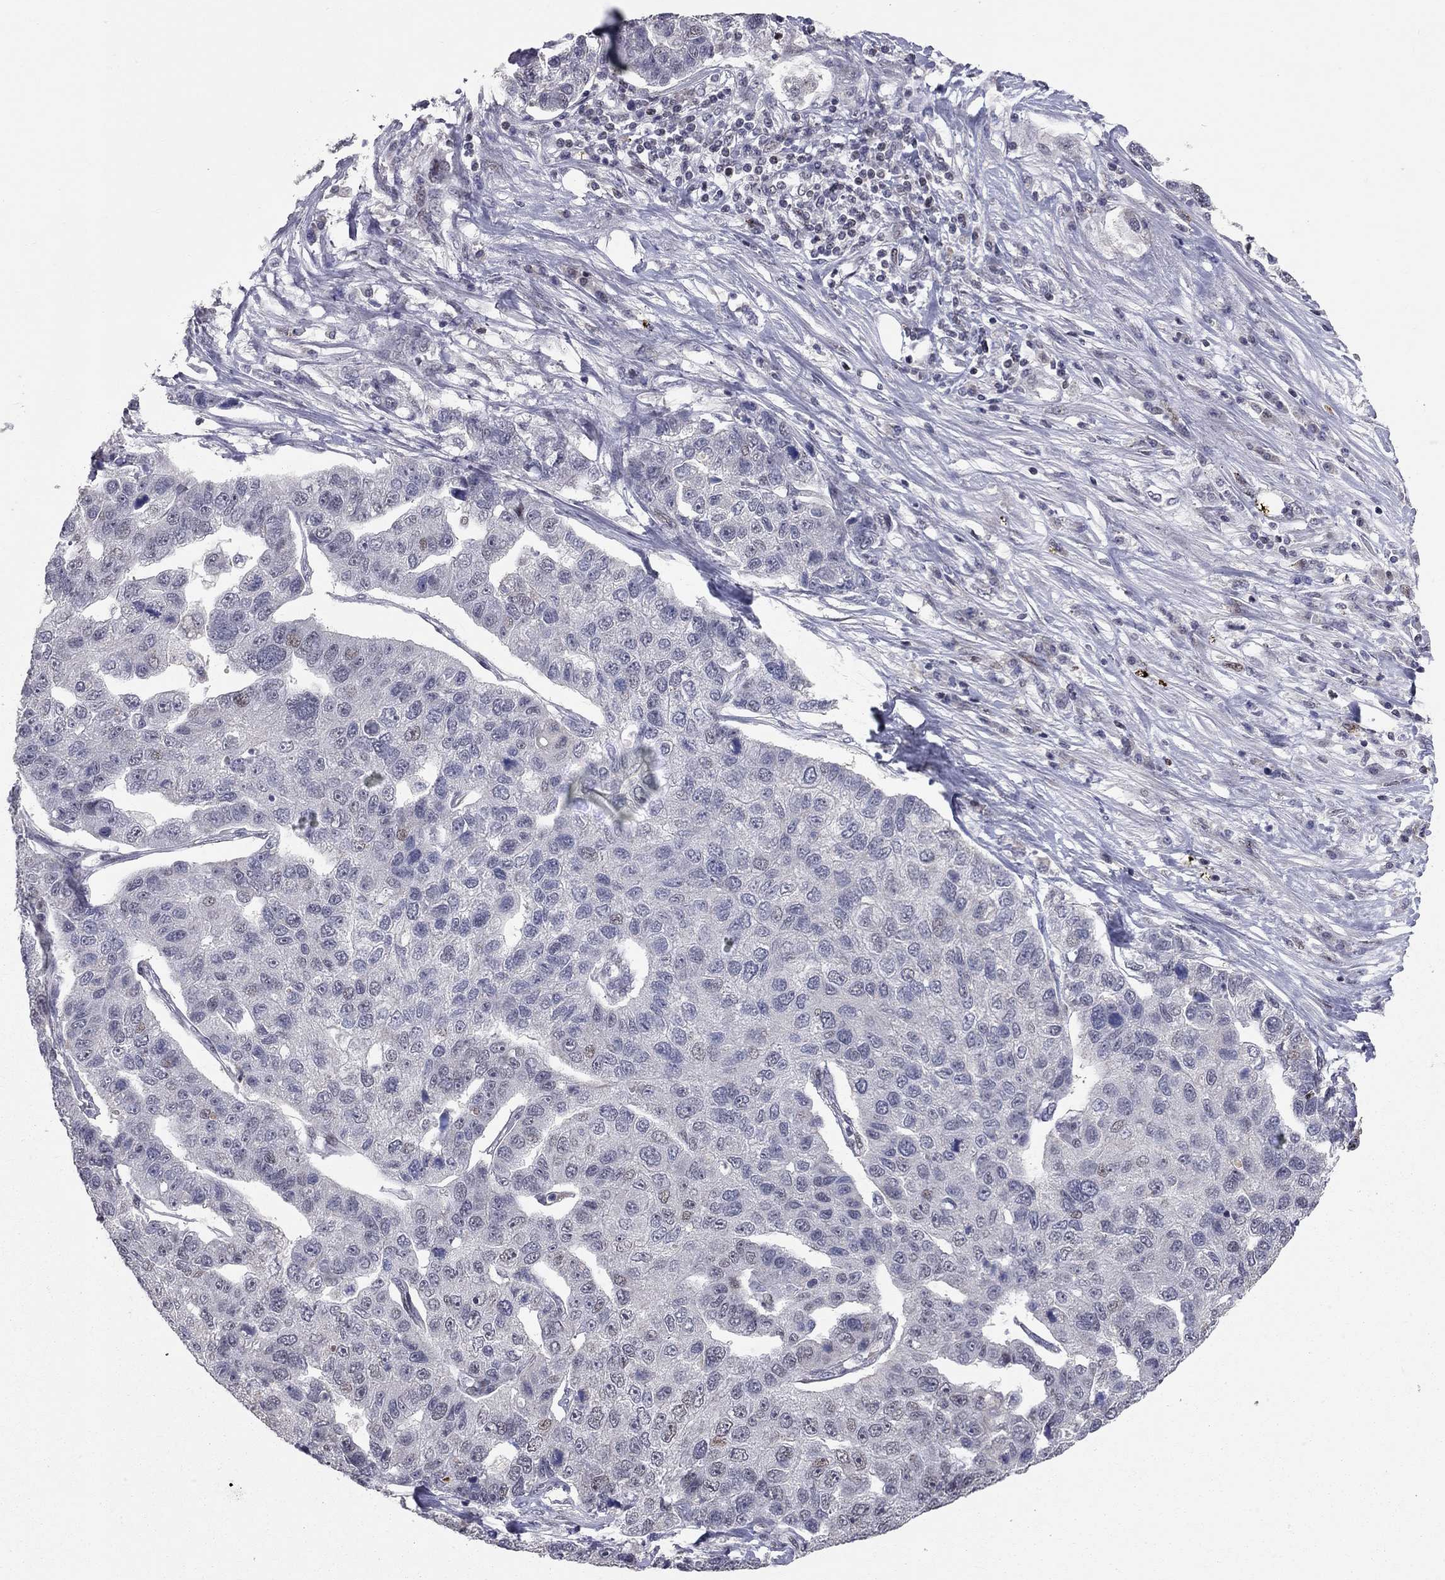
{"staining": {"intensity": "negative", "quantity": "none", "location": "none"}, "tissue": "pancreatic cancer", "cell_type": "Tumor cells", "image_type": "cancer", "snomed": [{"axis": "morphology", "description": "Adenocarcinoma, NOS"}, {"axis": "topography", "description": "Pancreas"}], "caption": "DAB immunohistochemical staining of human pancreatic cancer exhibits no significant expression in tumor cells.", "gene": "HDAC3", "patient": {"sex": "female", "age": 61}}